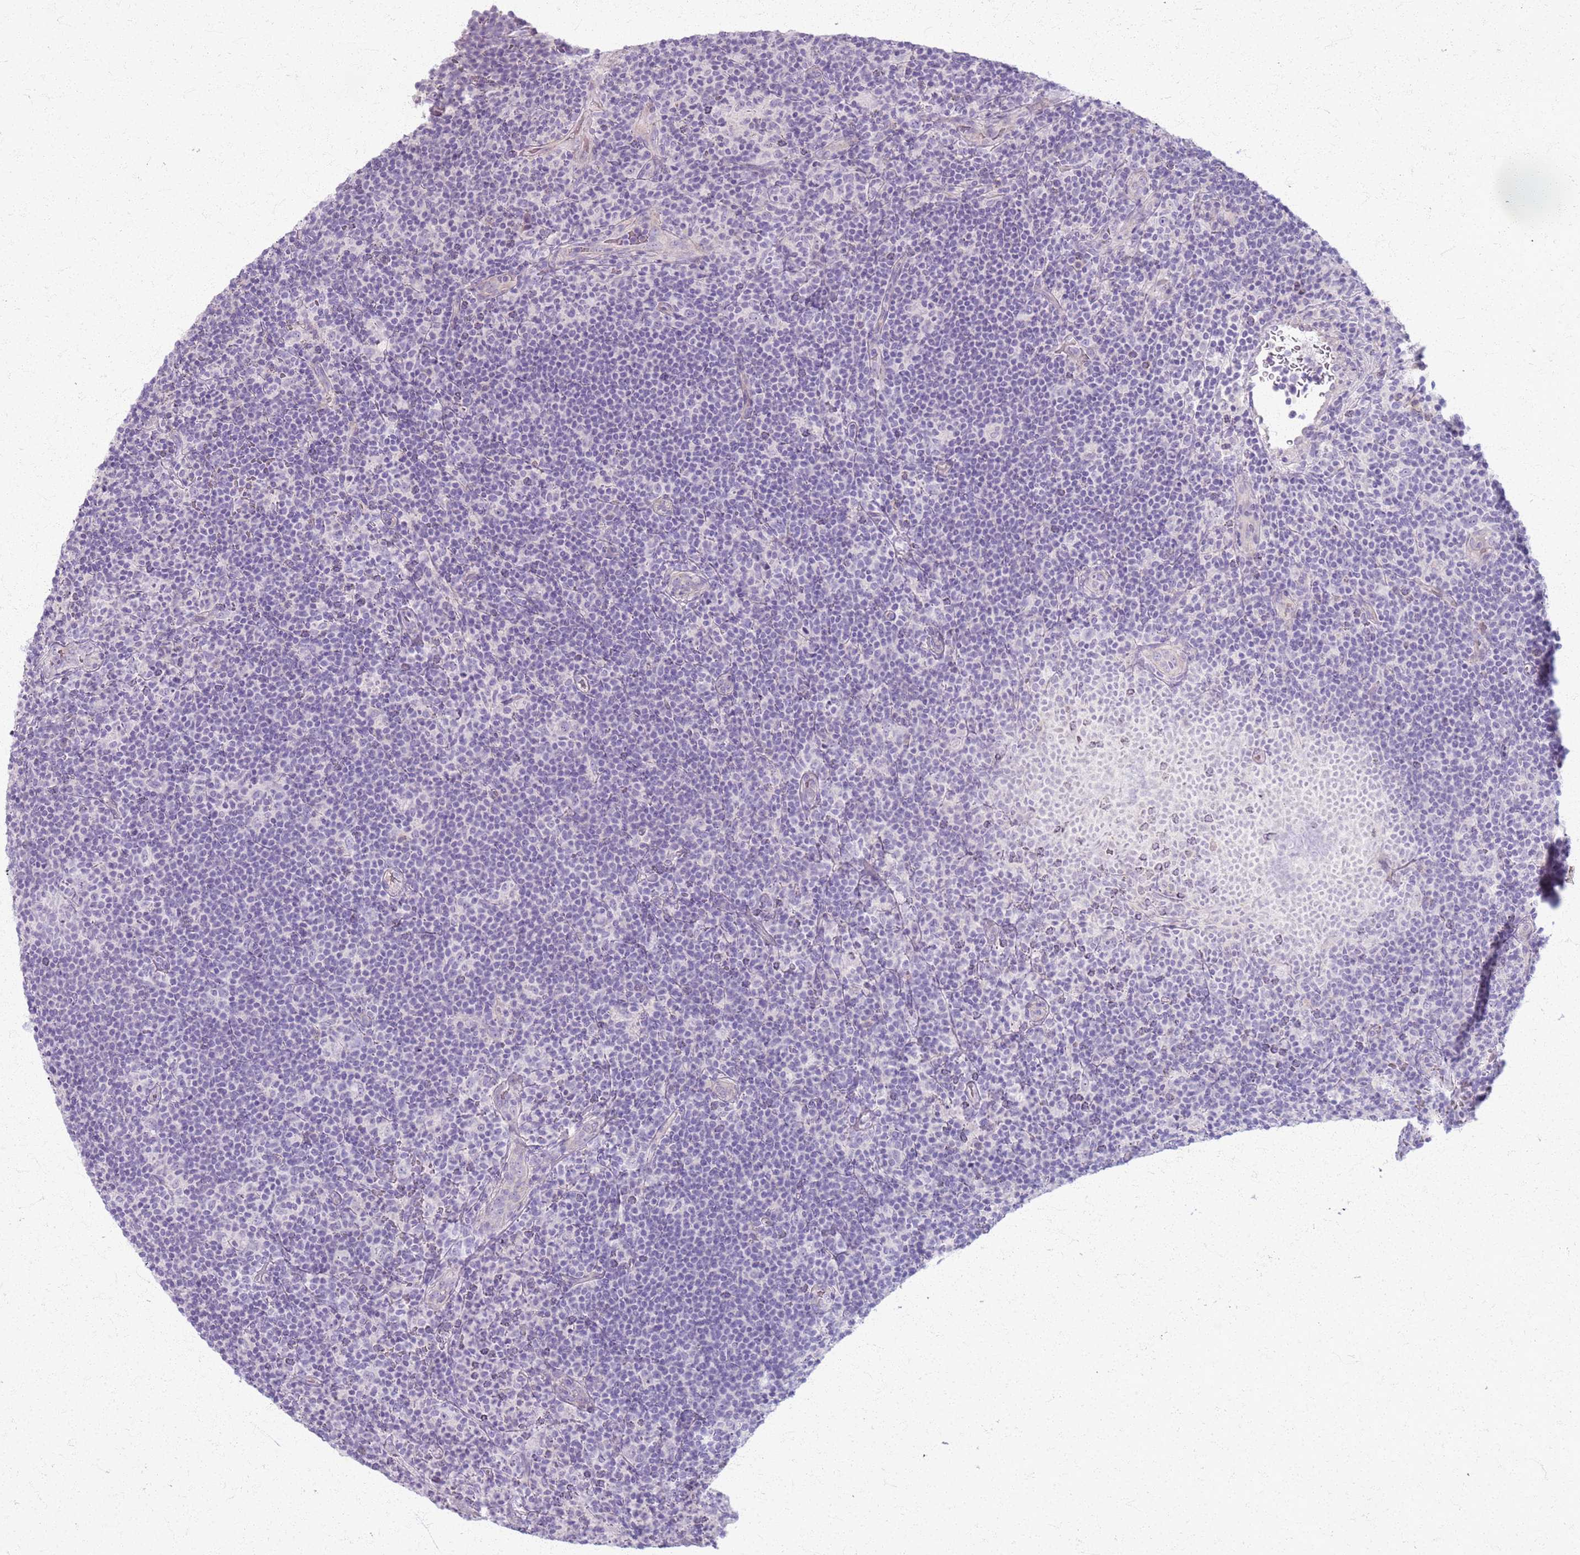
{"staining": {"intensity": "negative", "quantity": "none", "location": "none"}, "tissue": "lymphoma", "cell_type": "Tumor cells", "image_type": "cancer", "snomed": [{"axis": "morphology", "description": "Hodgkin's disease, NOS"}, {"axis": "topography", "description": "Lymph node"}], "caption": "An immunohistochemistry photomicrograph of lymphoma is shown. There is no staining in tumor cells of lymphoma.", "gene": "CSRP3", "patient": {"sex": "female", "age": 57}}